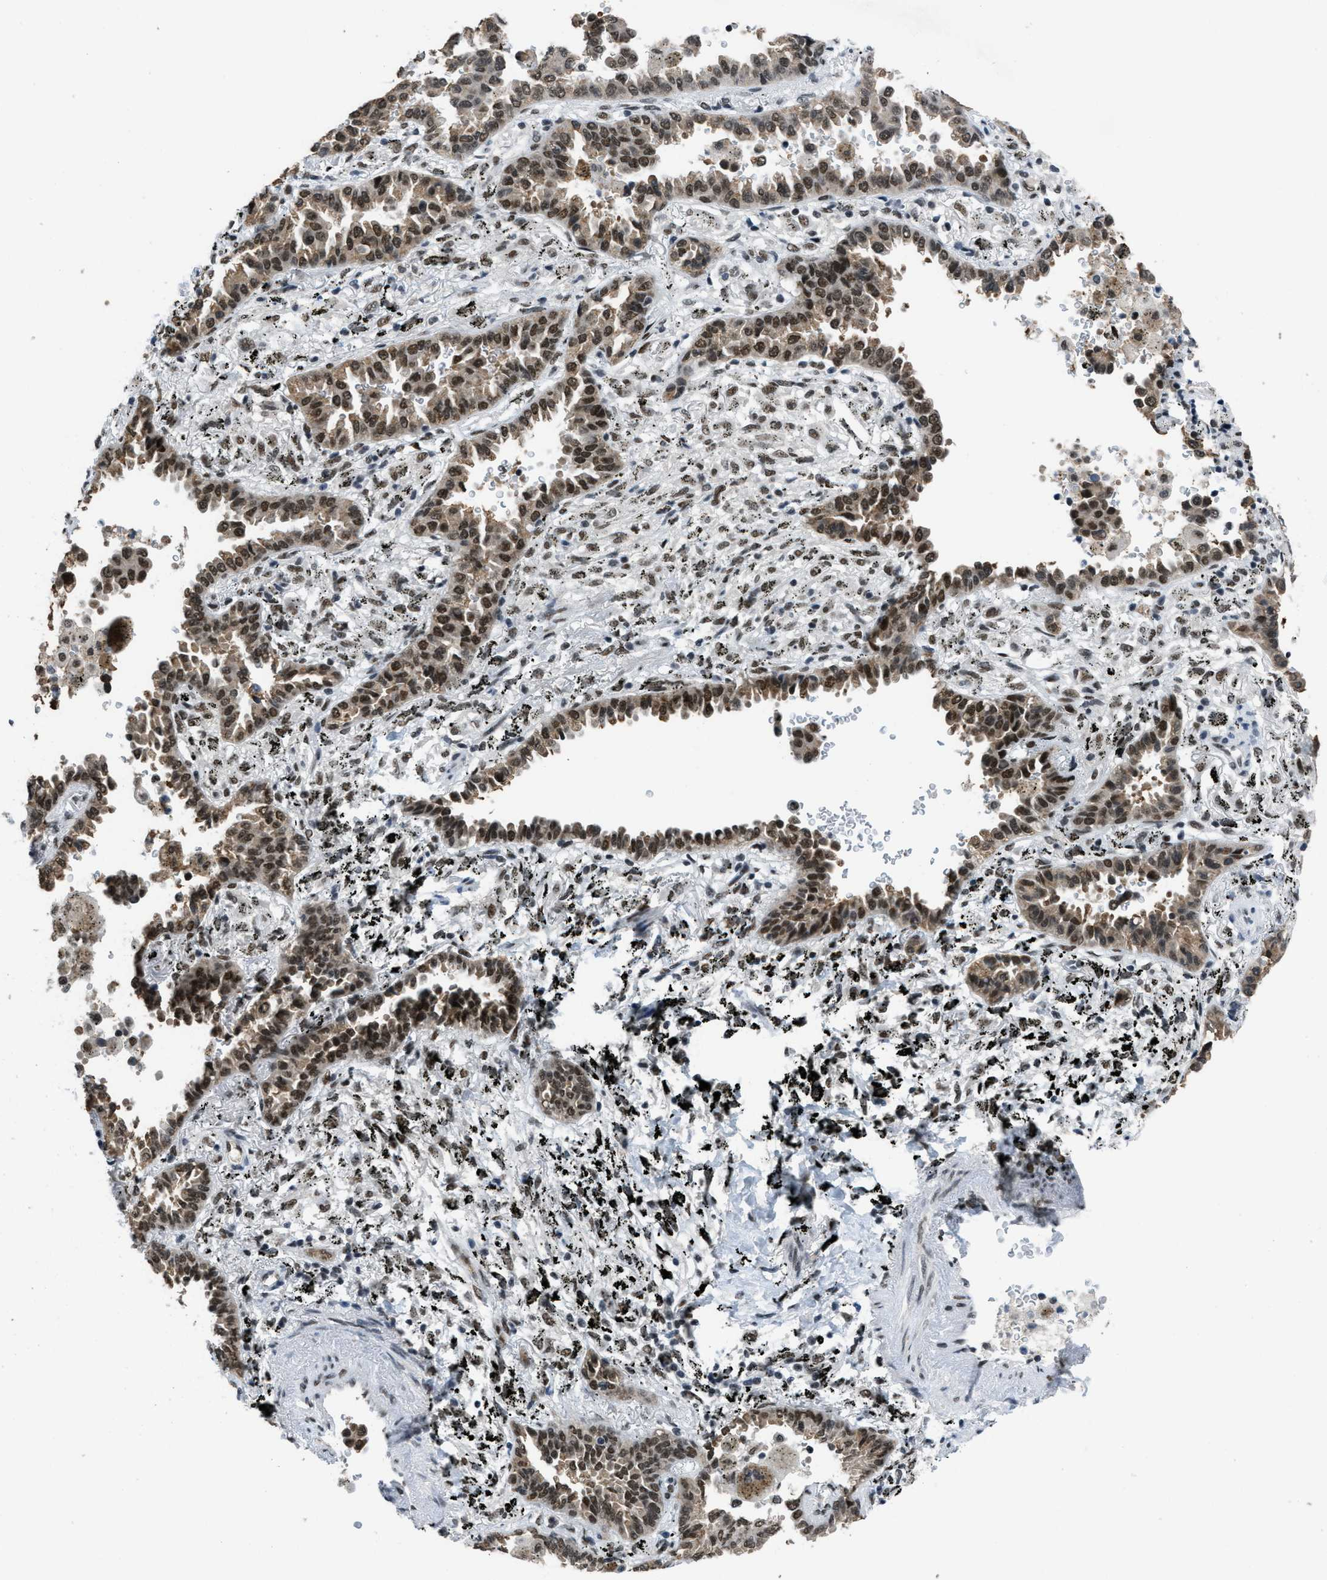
{"staining": {"intensity": "moderate", "quantity": ">75%", "location": "cytoplasmic/membranous,nuclear"}, "tissue": "lung cancer", "cell_type": "Tumor cells", "image_type": "cancer", "snomed": [{"axis": "morphology", "description": "Normal tissue, NOS"}, {"axis": "morphology", "description": "Adenocarcinoma, NOS"}, {"axis": "topography", "description": "Lung"}], "caption": "Immunohistochemical staining of lung cancer (adenocarcinoma) reveals medium levels of moderate cytoplasmic/membranous and nuclear expression in about >75% of tumor cells.", "gene": "GATAD2B", "patient": {"sex": "male", "age": 59}}